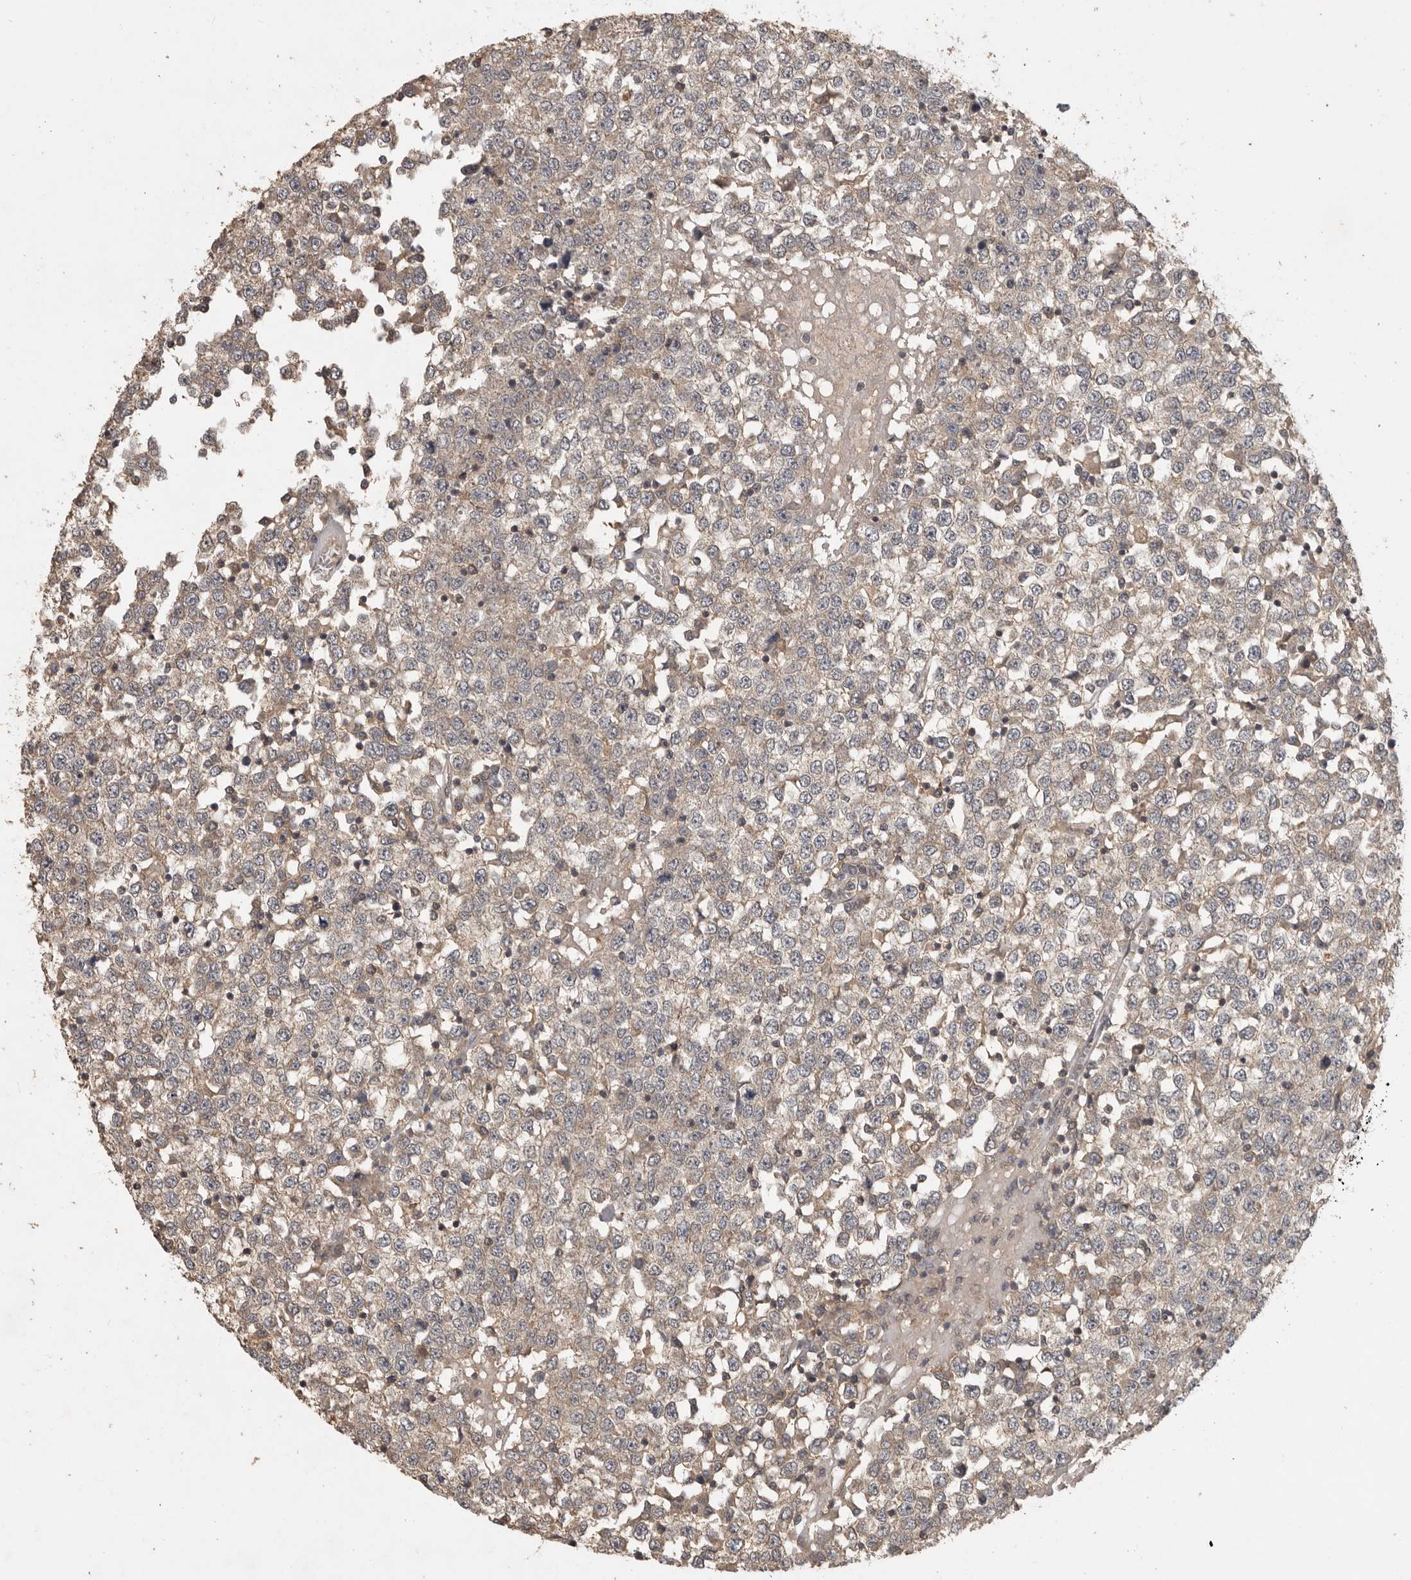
{"staining": {"intensity": "weak", "quantity": "<25%", "location": "cytoplasmic/membranous"}, "tissue": "testis cancer", "cell_type": "Tumor cells", "image_type": "cancer", "snomed": [{"axis": "morphology", "description": "Seminoma, NOS"}, {"axis": "topography", "description": "Testis"}], "caption": "DAB (3,3'-diaminobenzidine) immunohistochemical staining of testis cancer (seminoma) shows no significant positivity in tumor cells.", "gene": "ADAMTS4", "patient": {"sex": "male", "age": 65}}